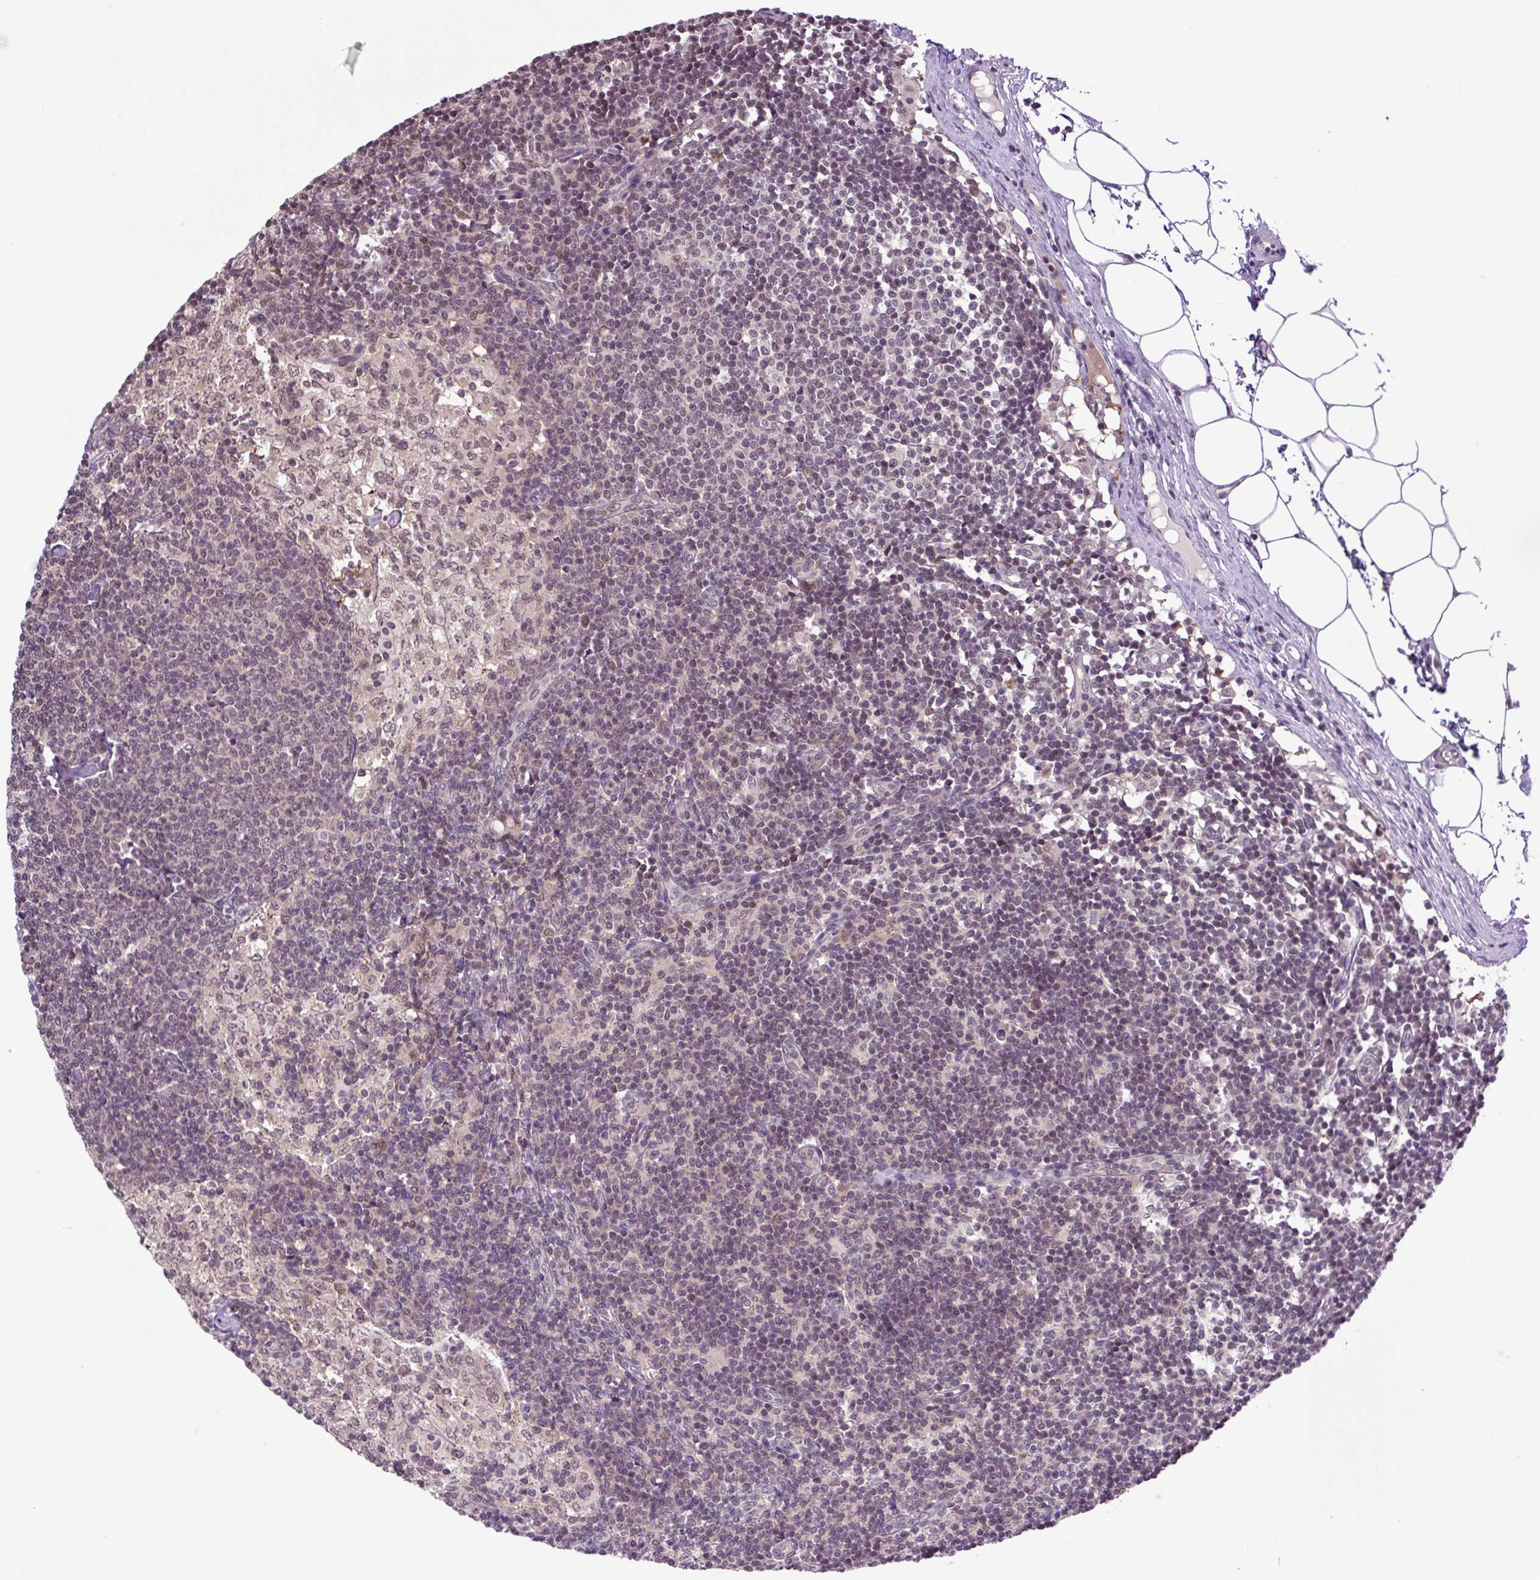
{"staining": {"intensity": "moderate", "quantity": ">75%", "location": "cytoplasmic/membranous,nuclear"}, "tissue": "lymph node", "cell_type": "Germinal center cells", "image_type": "normal", "snomed": [{"axis": "morphology", "description": "Normal tissue, NOS"}, {"axis": "topography", "description": "Lymph node"}], "caption": "High-power microscopy captured an immunohistochemistry photomicrograph of benign lymph node, revealing moderate cytoplasmic/membranous,nuclear expression in approximately >75% of germinal center cells.", "gene": "SGTA", "patient": {"sex": "male", "age": 49}}